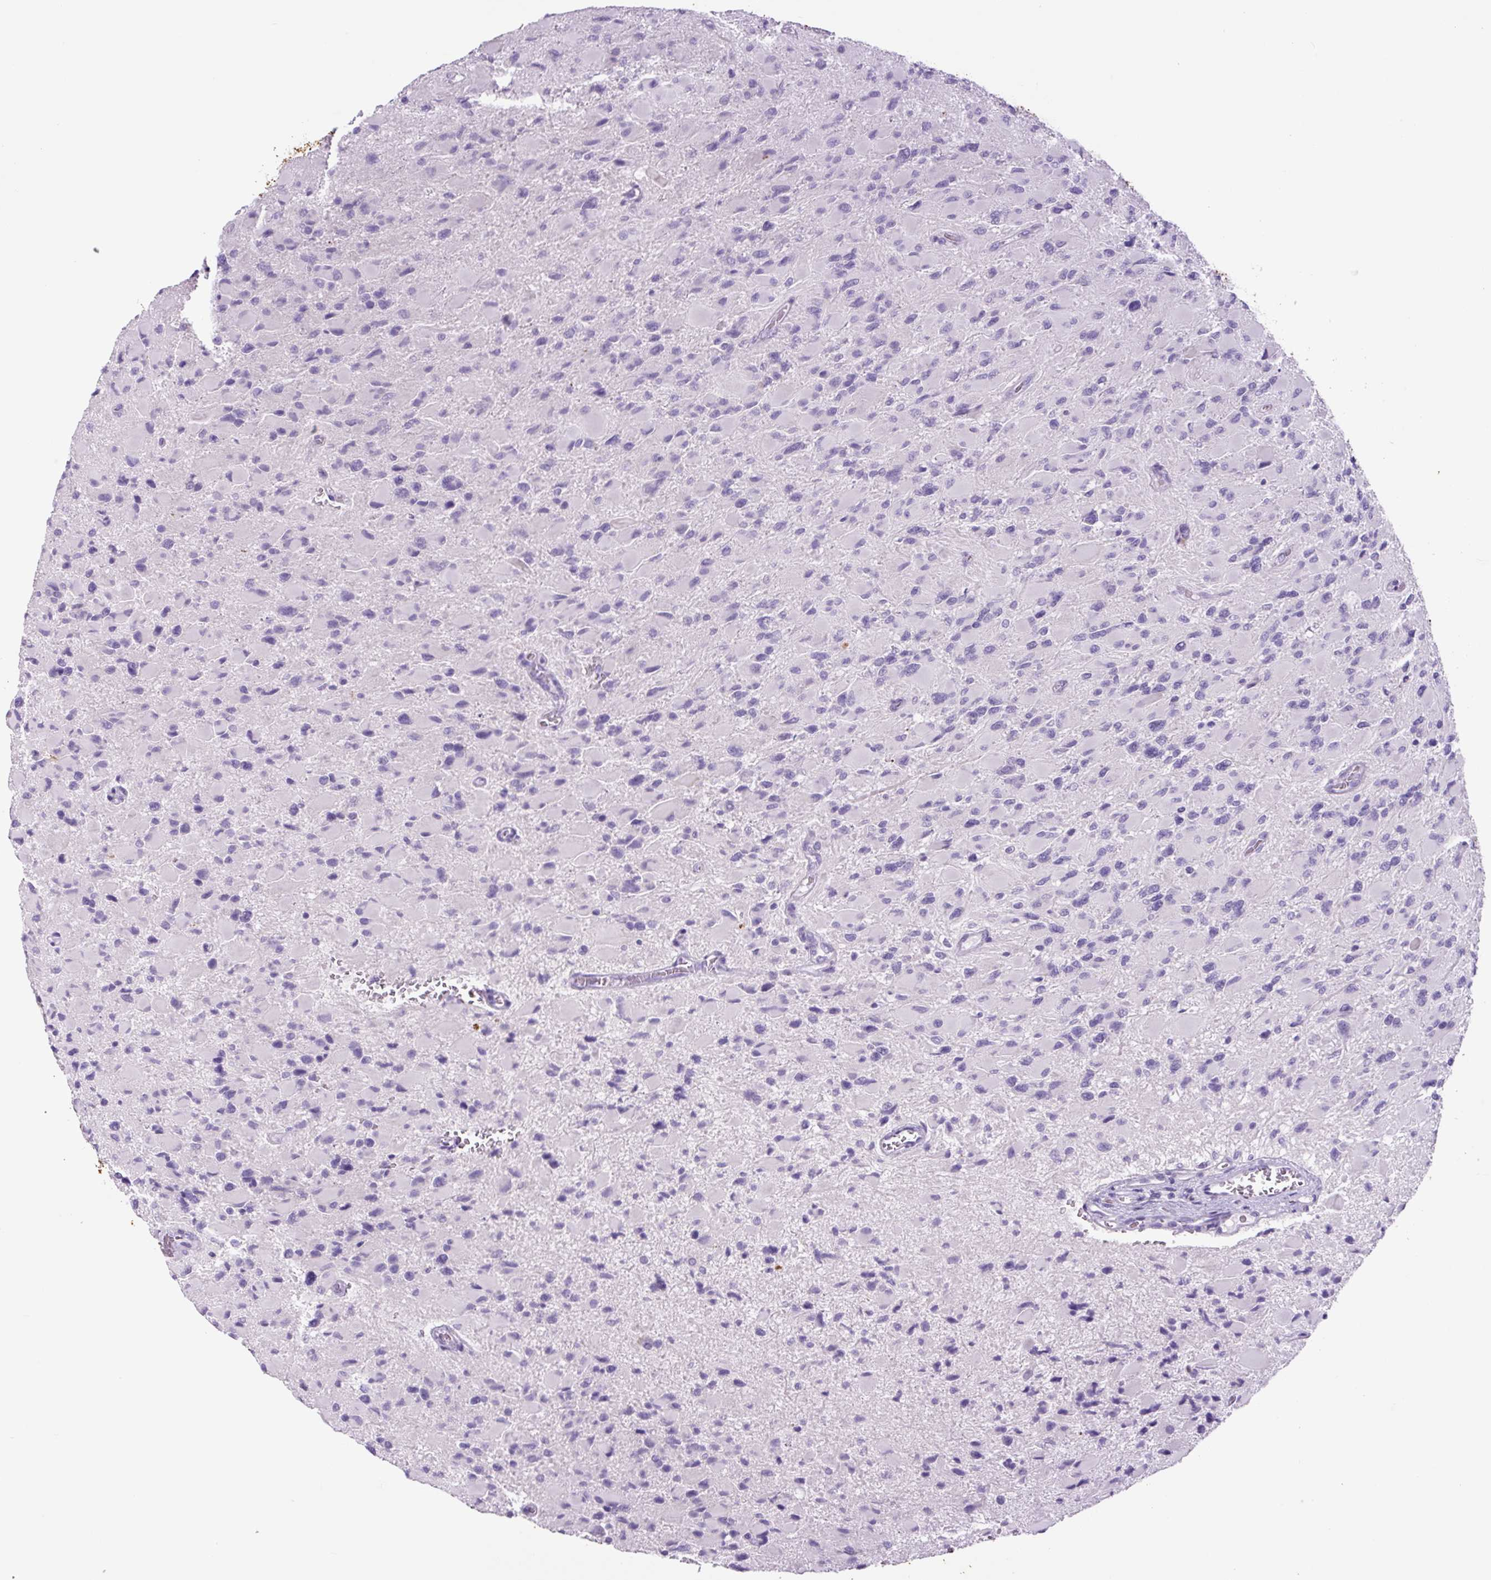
{"staining": {"intensity": "negative", "quantity": "none", "location": "none"}, "tissue": "glioma", "cell_type": "Tumor cells", "image_type": "cancer", "snomed": [{"axis": "morphology", "description": "Glioma, malignant, High grade"}, {"axis": "topography", "description": "Cerebral cortex"}], "caption": "Immunohistochemistry of human glioma shows no expression in tumor cells.", "gene": "CHGA", "patient": {"sex": "female", "age": 36}}